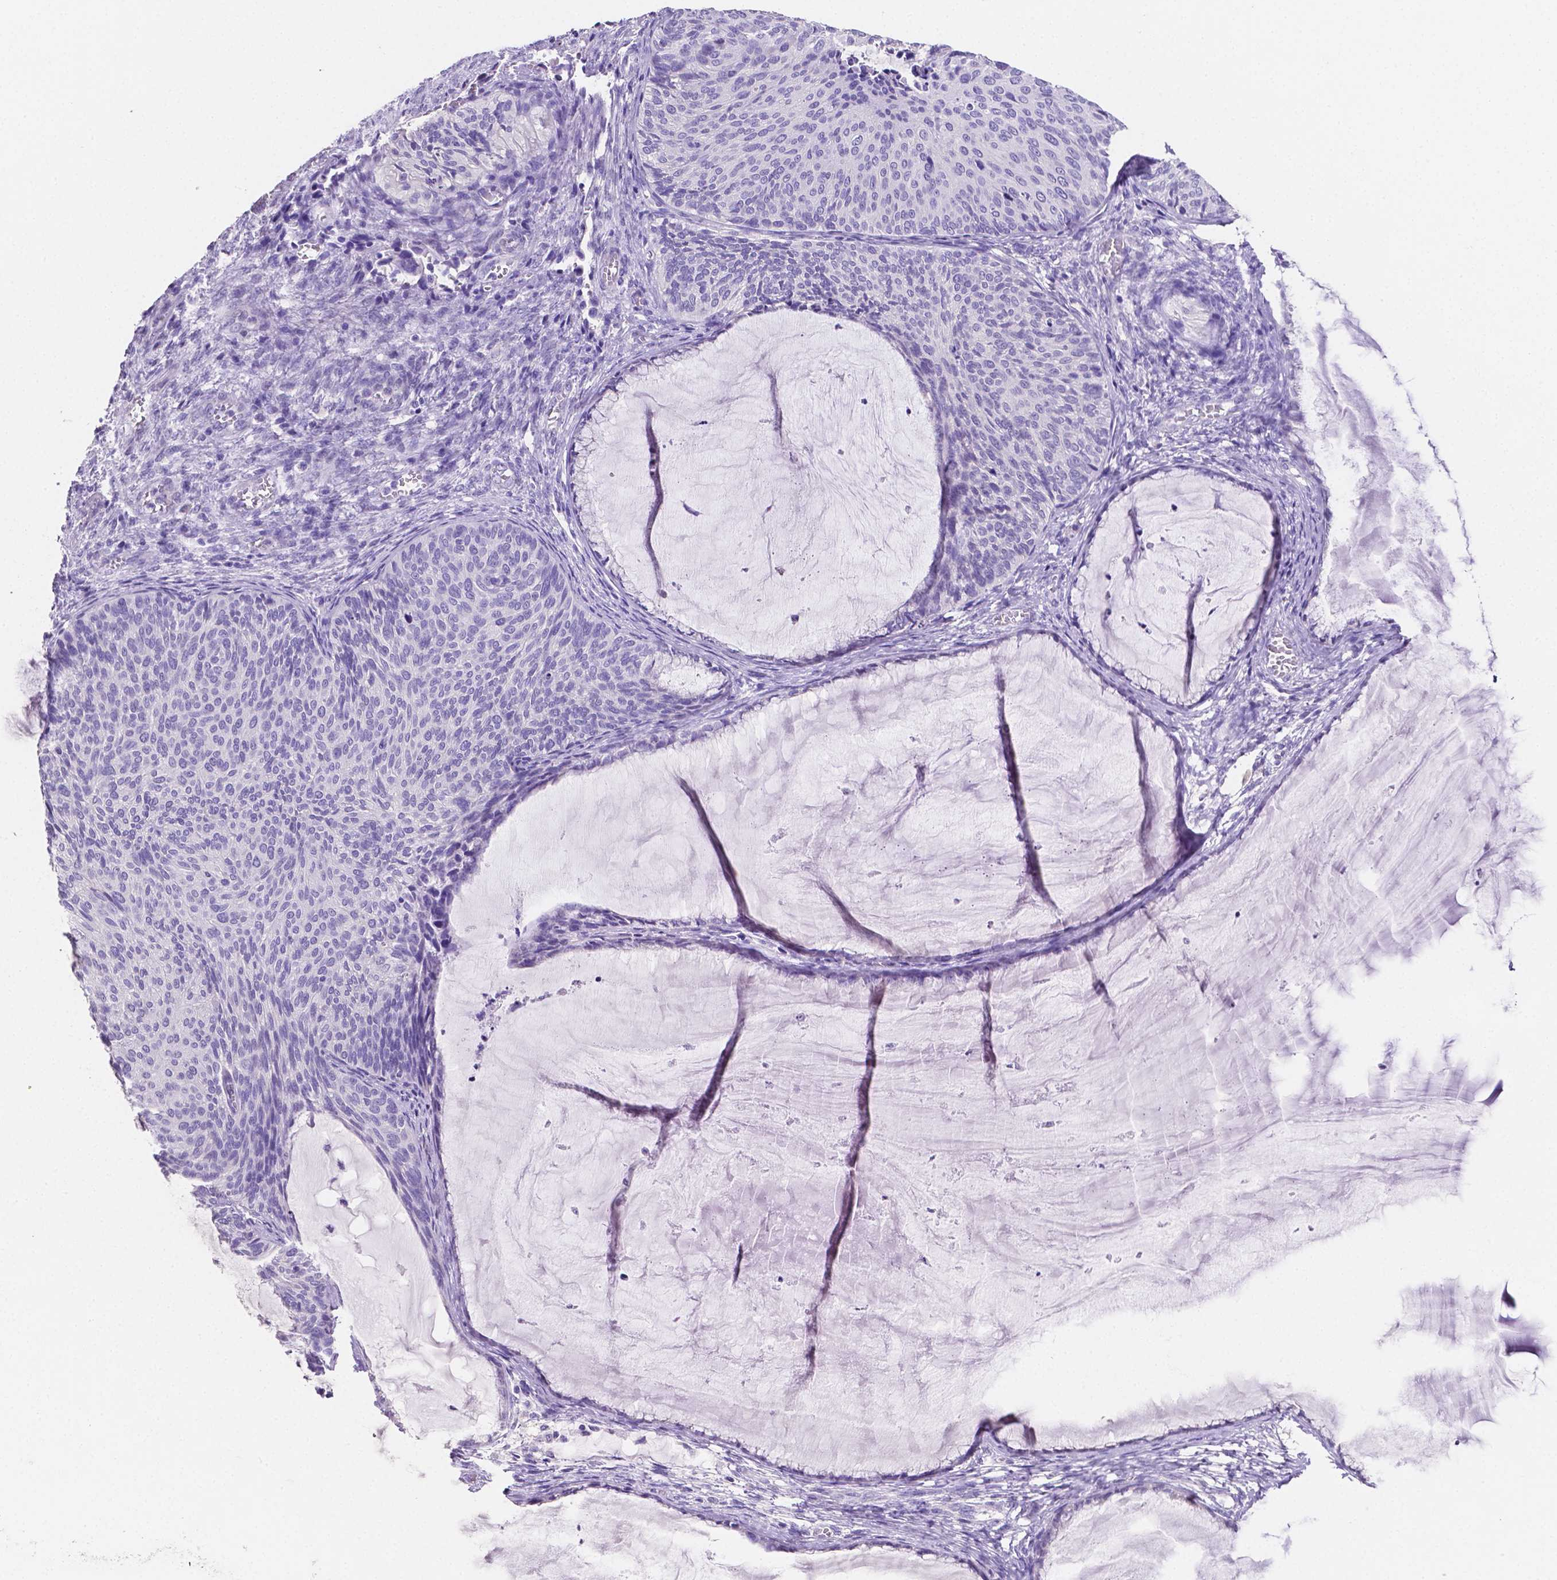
{"staining": {"intensity": "negative", "quantity": "none", "location": "none"}, "tissue": "cervical cancer", "cell_type": "Tumor cells", "image_type": "cancer", "snomed": [{"axis": "morphology", "description": "Squamous cell carcinoma, NOS"}, {"axis": "topography", "description": "Cervix"}], "caption": "Tumor cells are negative for brown protein staining in cervical squamous cell carcinoma.", "gene": "SLC22A2", "patient": {"sex": "female", "age": 36}}